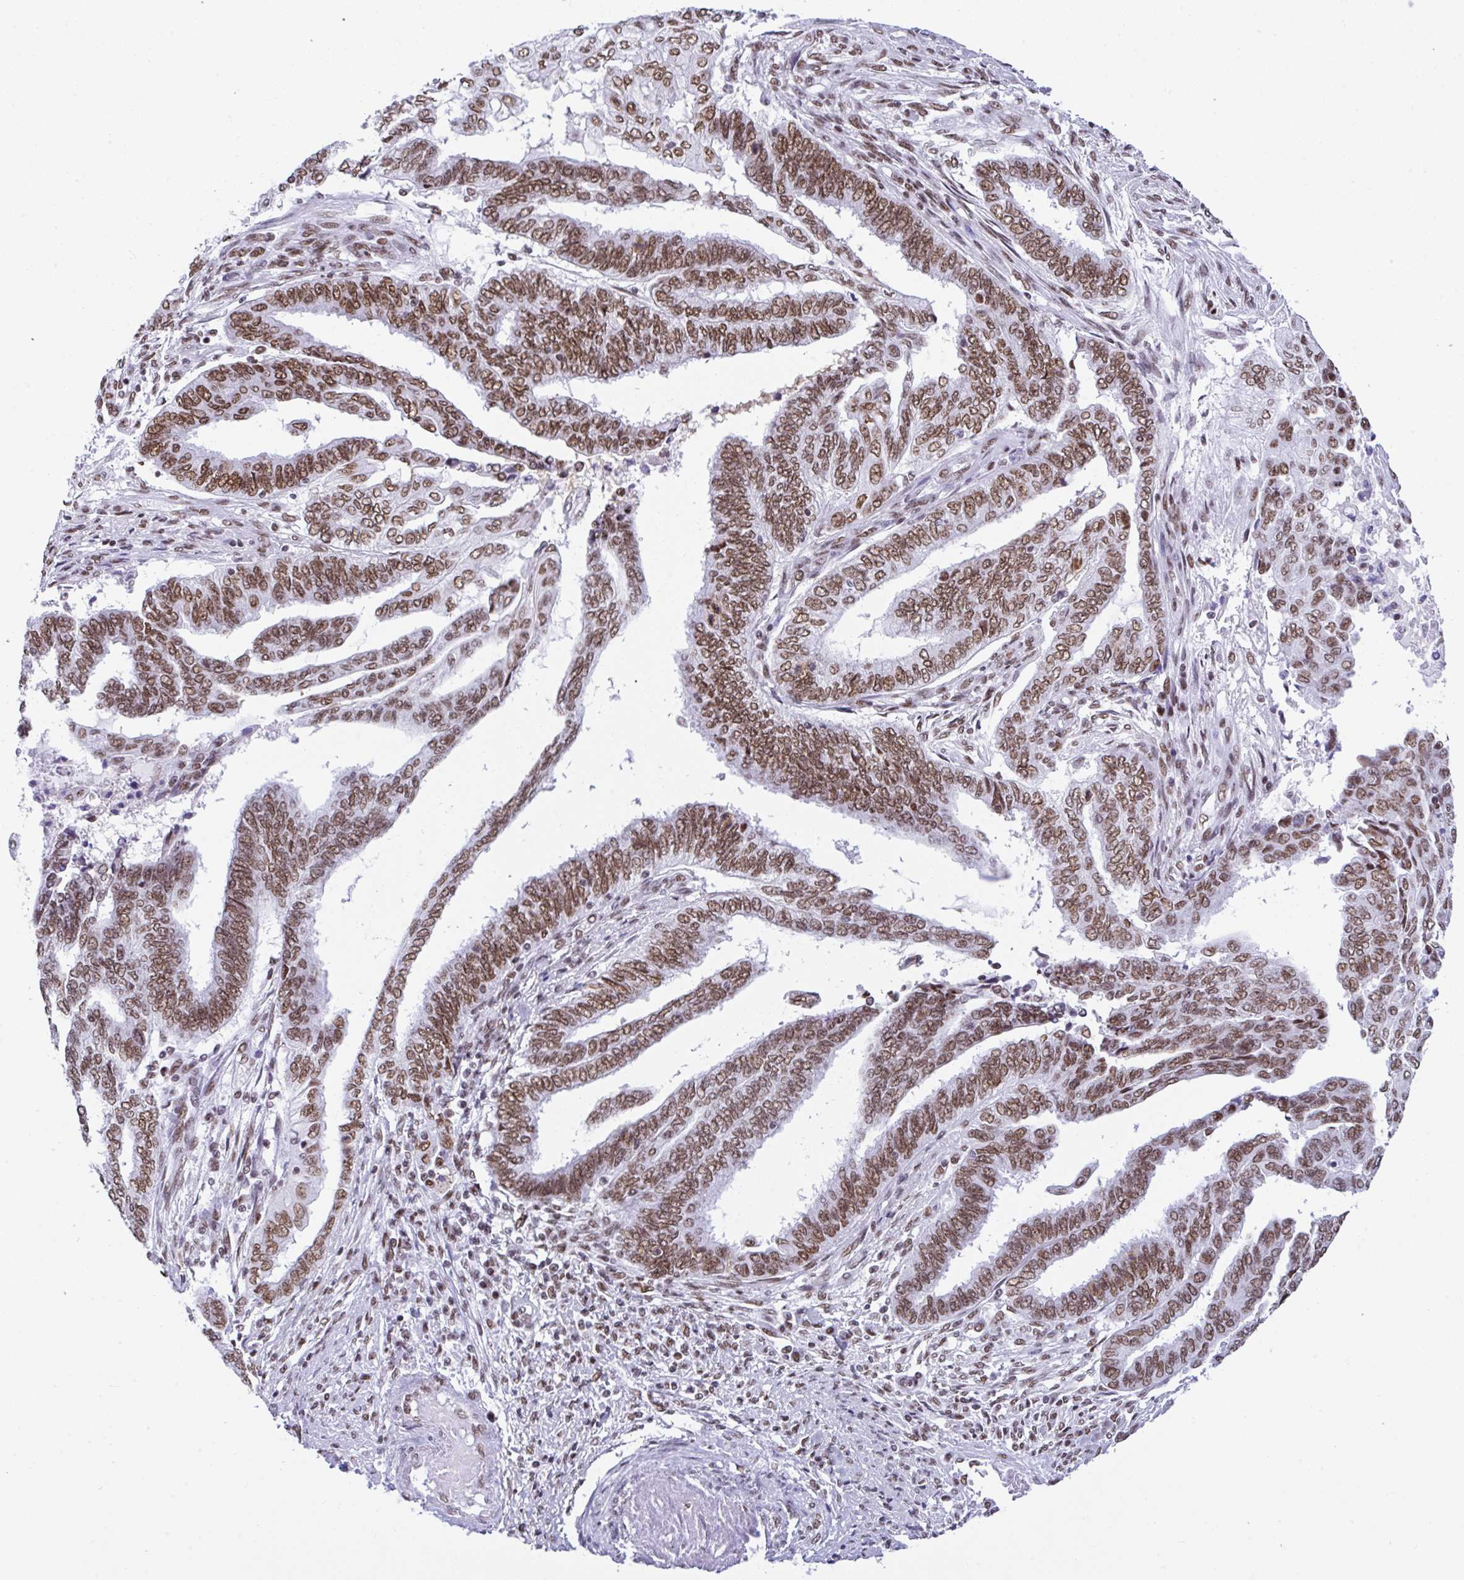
{"staining": {"intensity": "moderate", "quantity": ">75%", "location": "nuclear"}, "tissue": "endometrial cancer", "cell_type": "Tumor cells", "image_type": "cancer", "snomed": [{"axis": "morphology", "description": "Adenocarcinoma, NOS"}, {"axis": "topography", "description": "Uterus"}, {"axis": "topography", "description": "Endometrium"}], "caption": "Tumor cells reveal moderate nuclear staining in about >75% of cells in endometrial cancer (adenocarcinoma).", "gene": "DDX52", "patient": {"sex": "female", "age": 70}}